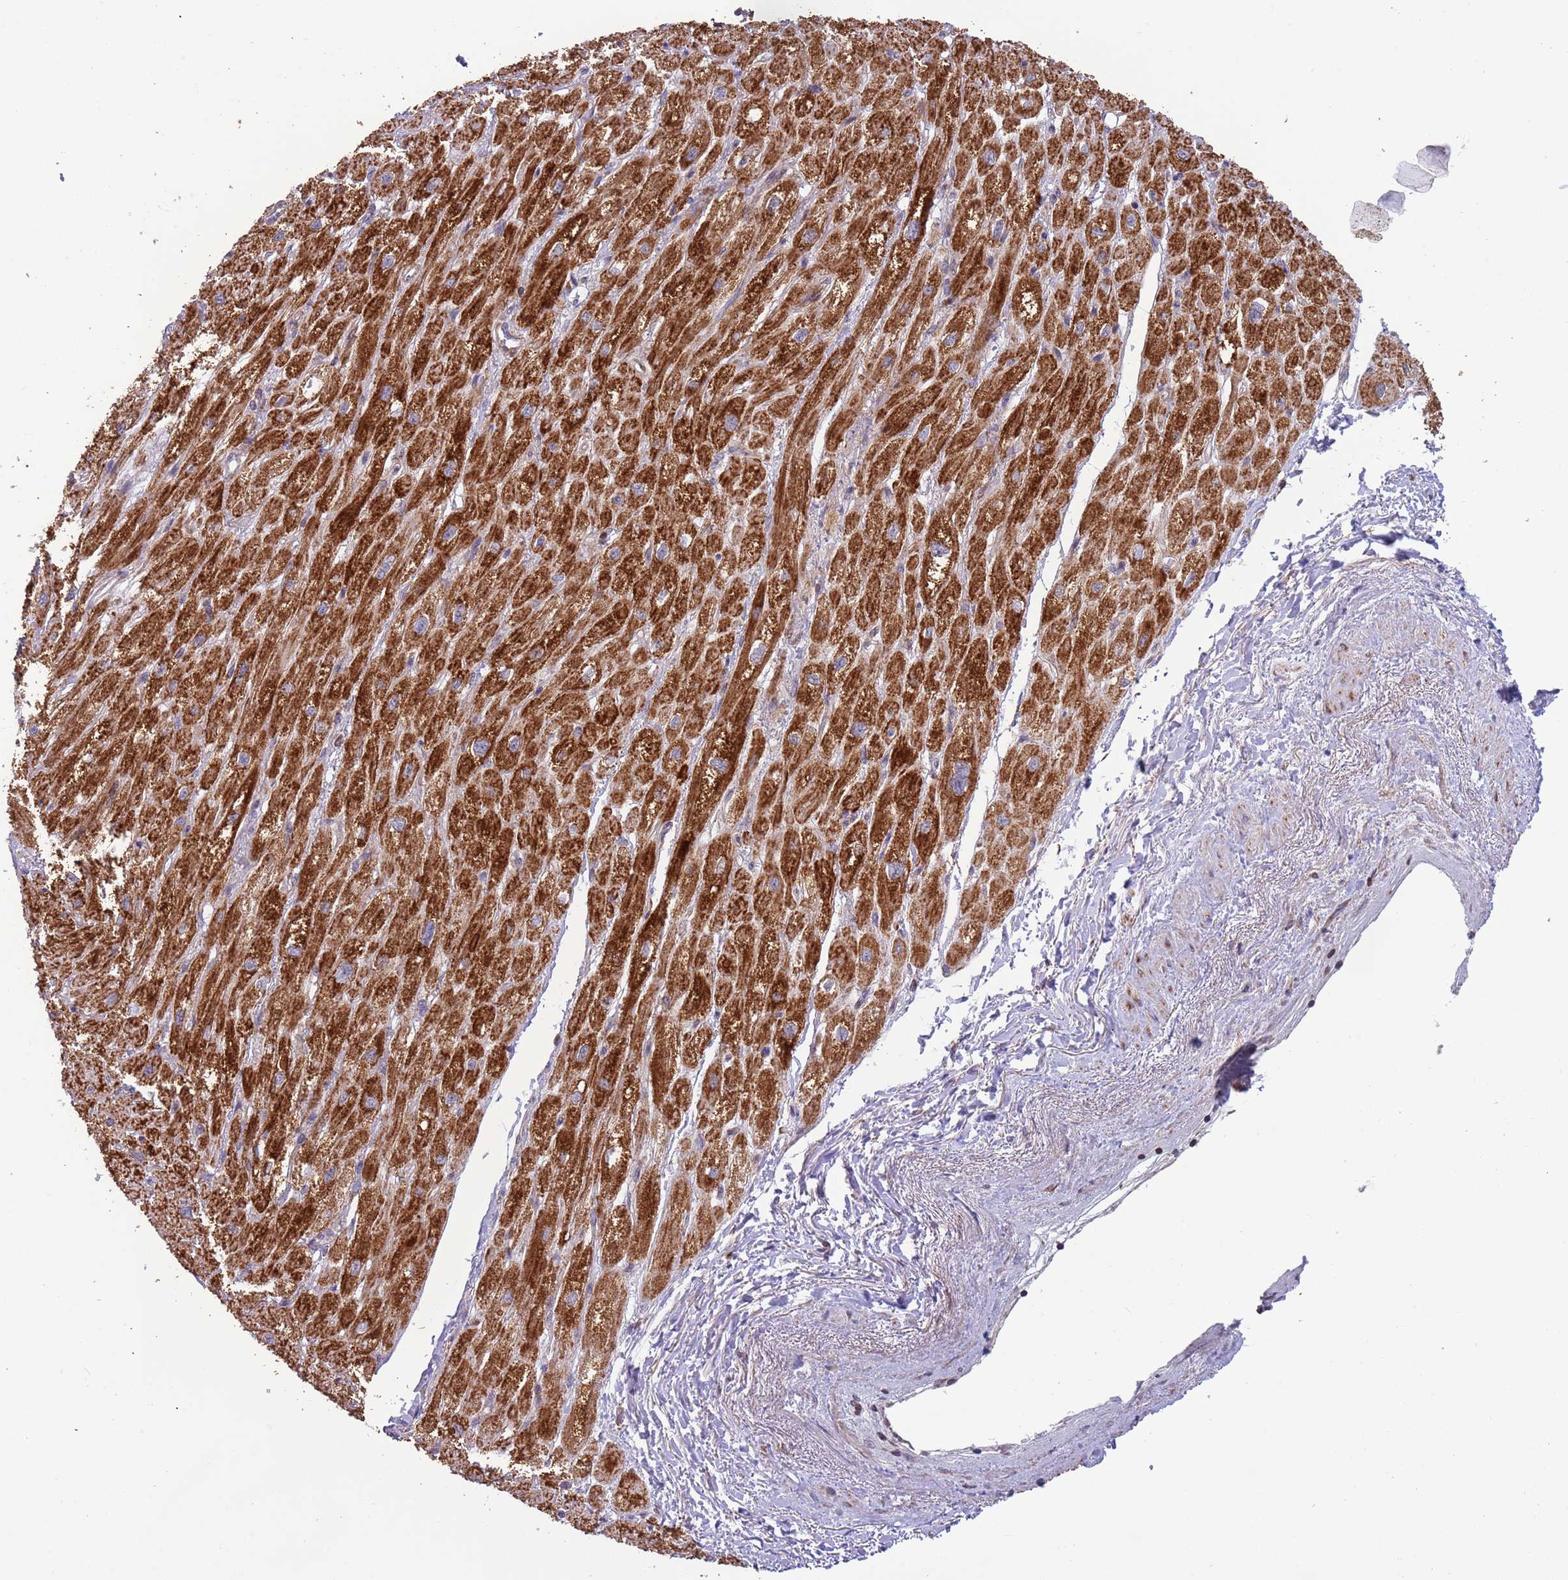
{"staining": {"intensity": "strong", "quantity": ">75%", "location": "cytoplasmic/membranous"}, "tissue": "heart muscle", "cell_type": "Cardiomyocytes", "image_type": "normal", "snomed": [{"axis": "morphology", "description": "Normal tissue, NOS"}, {"axis": "topography", "description": "Heart"}], "caption": "Heart muscle was stained to show a protein in brown. There is high levels of strong cytoplasmic/membranous staining in approximately >75% of cardiomyocytes. The staining is performed using DAB (3,3'-diaminobenzidine) brown chromogen to label protein expression. The nuclei are counter-stained blue using hematoxylin.", "gene": "IRS4", "patient": {"sex": "male", "age": 65}}